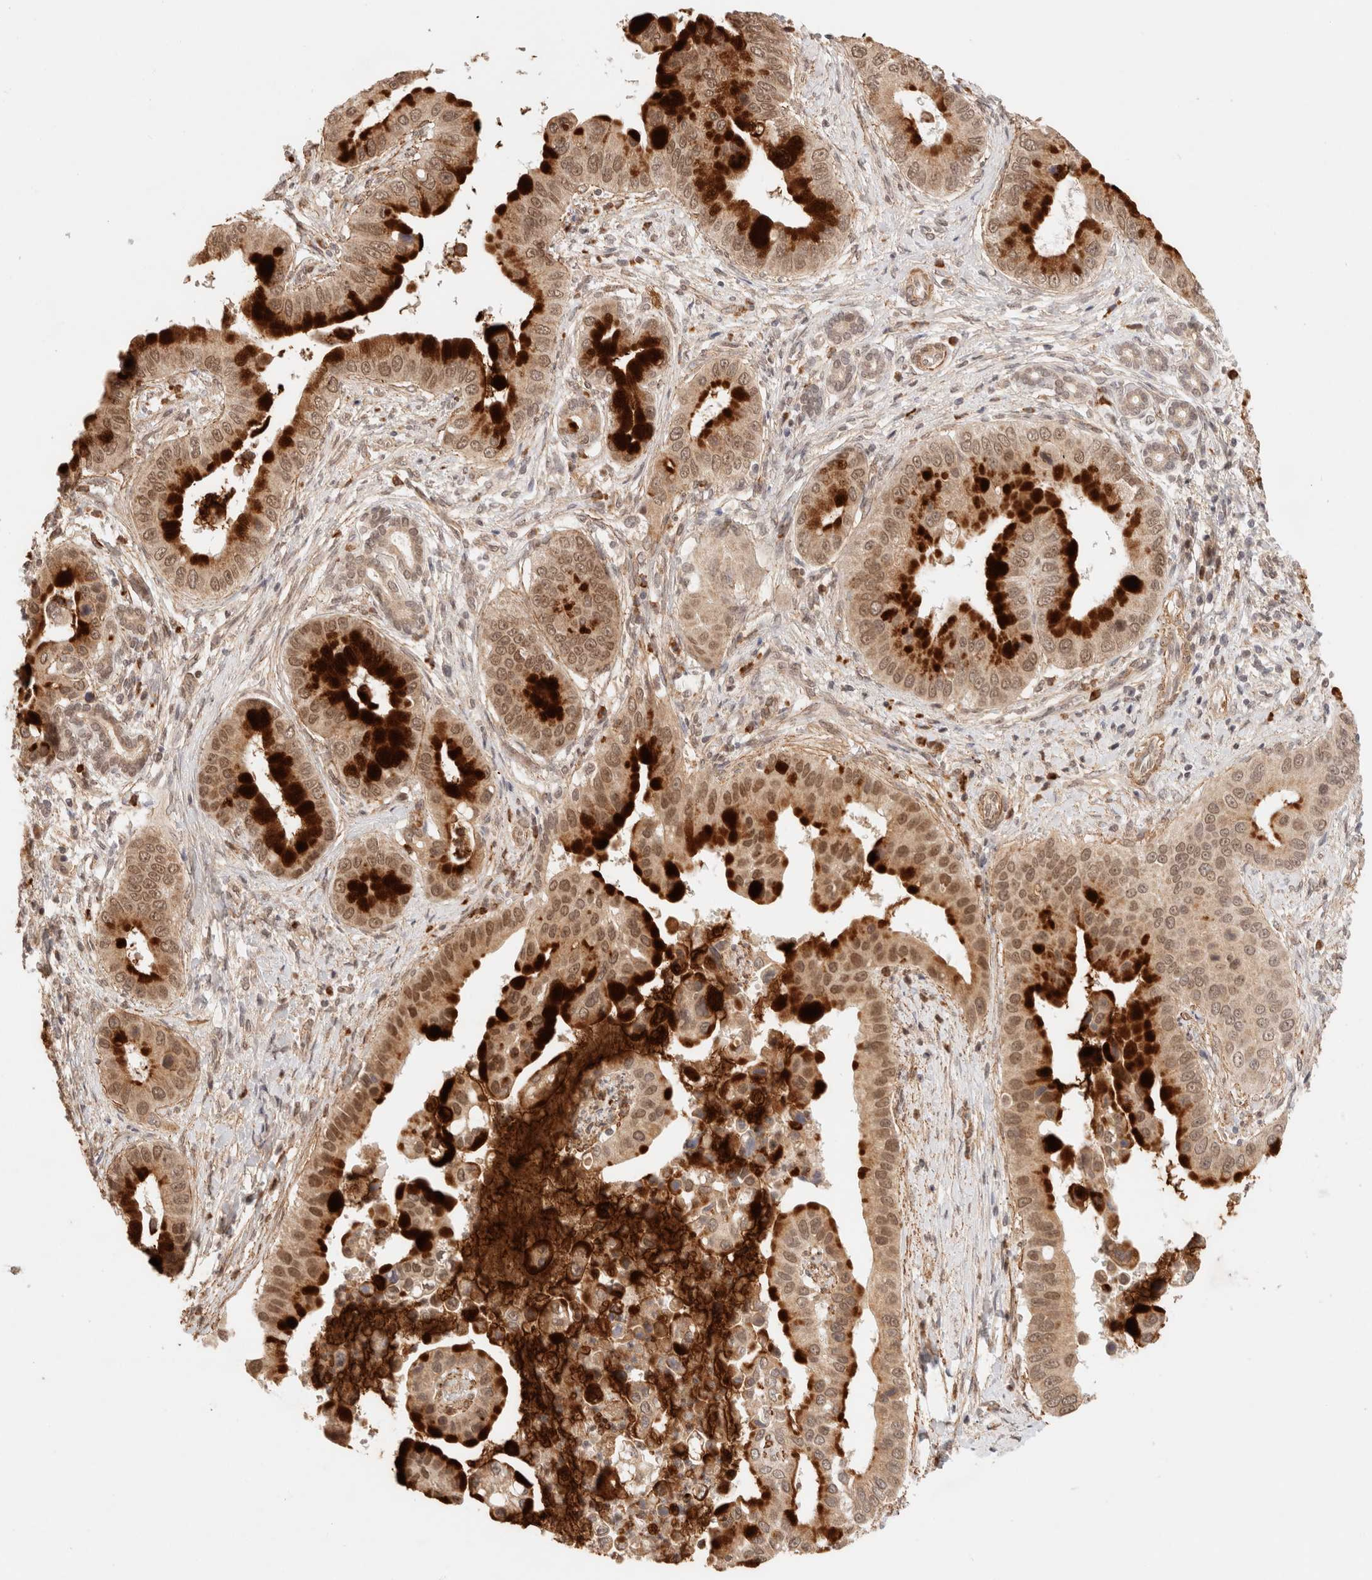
{"staining": {"intensity": "strong", "quantity": "25%-75%", "location": "cytoplasmic/membranous,nuclear"}, "tissue": "liver cancer", "cell_type": "Tumor cells", "image_type": "cancer", "snomed": [{"axis": "morphology", "description": "Cholangiocarcinoma"}, {"axis": "topography", "description": "Liver"}], "caption": "Protein expression analysis of liver cancer displays strong cytoplasmic/membranous and nuclear positivity in about 25%-75% of tumor cells.", "gene": "BRPF3", "patient": {"sex": "female", "age": 54}}